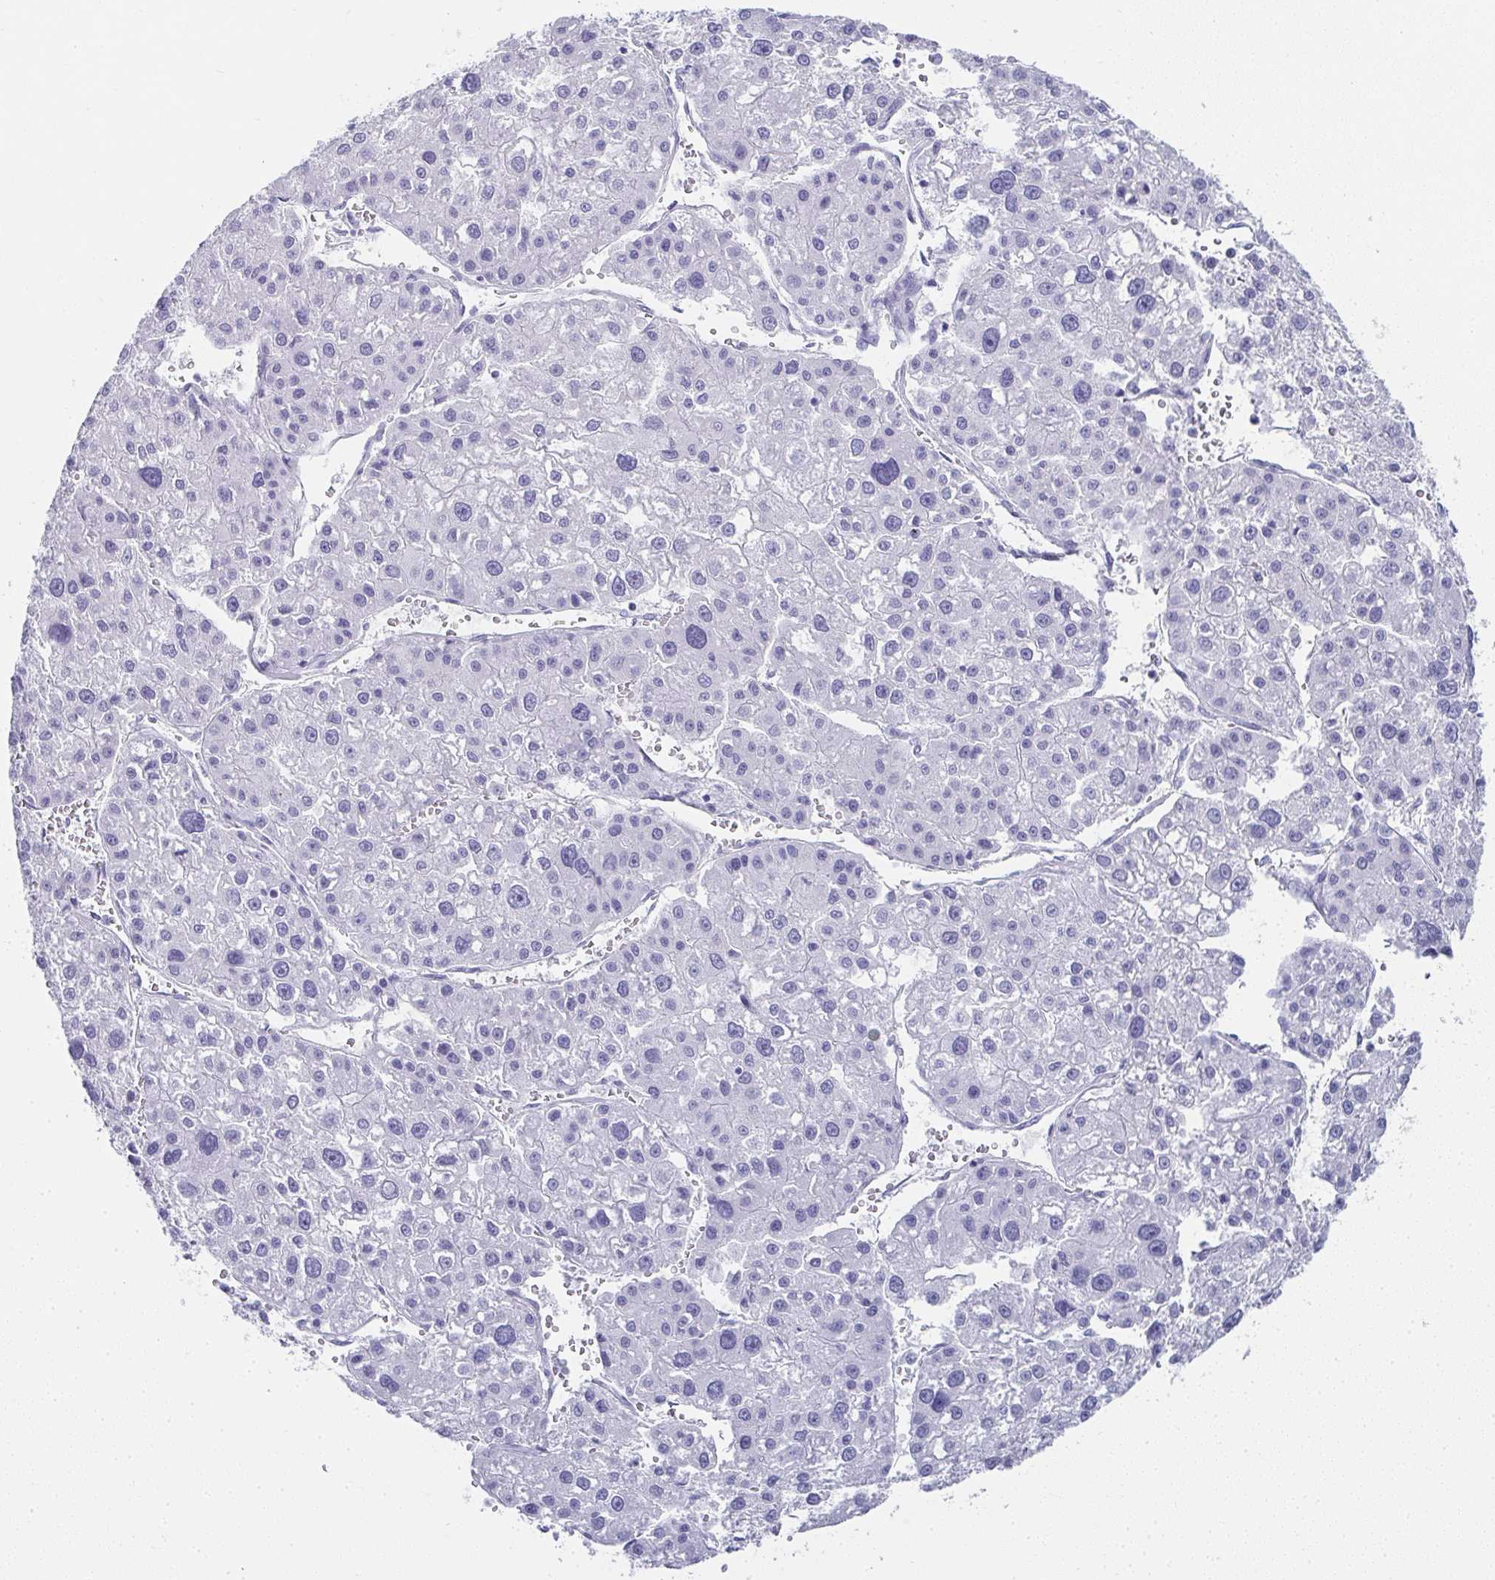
{"staining": {"intensity": "negative", "quantity": "none", "location": "none"}, "tissue": "liver cancer", "cell_type": "Tumor cells", "image_type": "cancer", "snomed": [{"axis": "morphology", "description": "Carcinoma, Hepatocellular, NOS"}, {"axis": "topography", "description": "Liver"}], "caption": "The photomicrograph shows no staining of tumor cells in liver cancer (hepatocellular carcinoma). (Immunohistochemistry (ihc), brightfield microscopy, high magnification).", "gene": "SYCP1", "patient": {"sex": "male", "age": 73}}